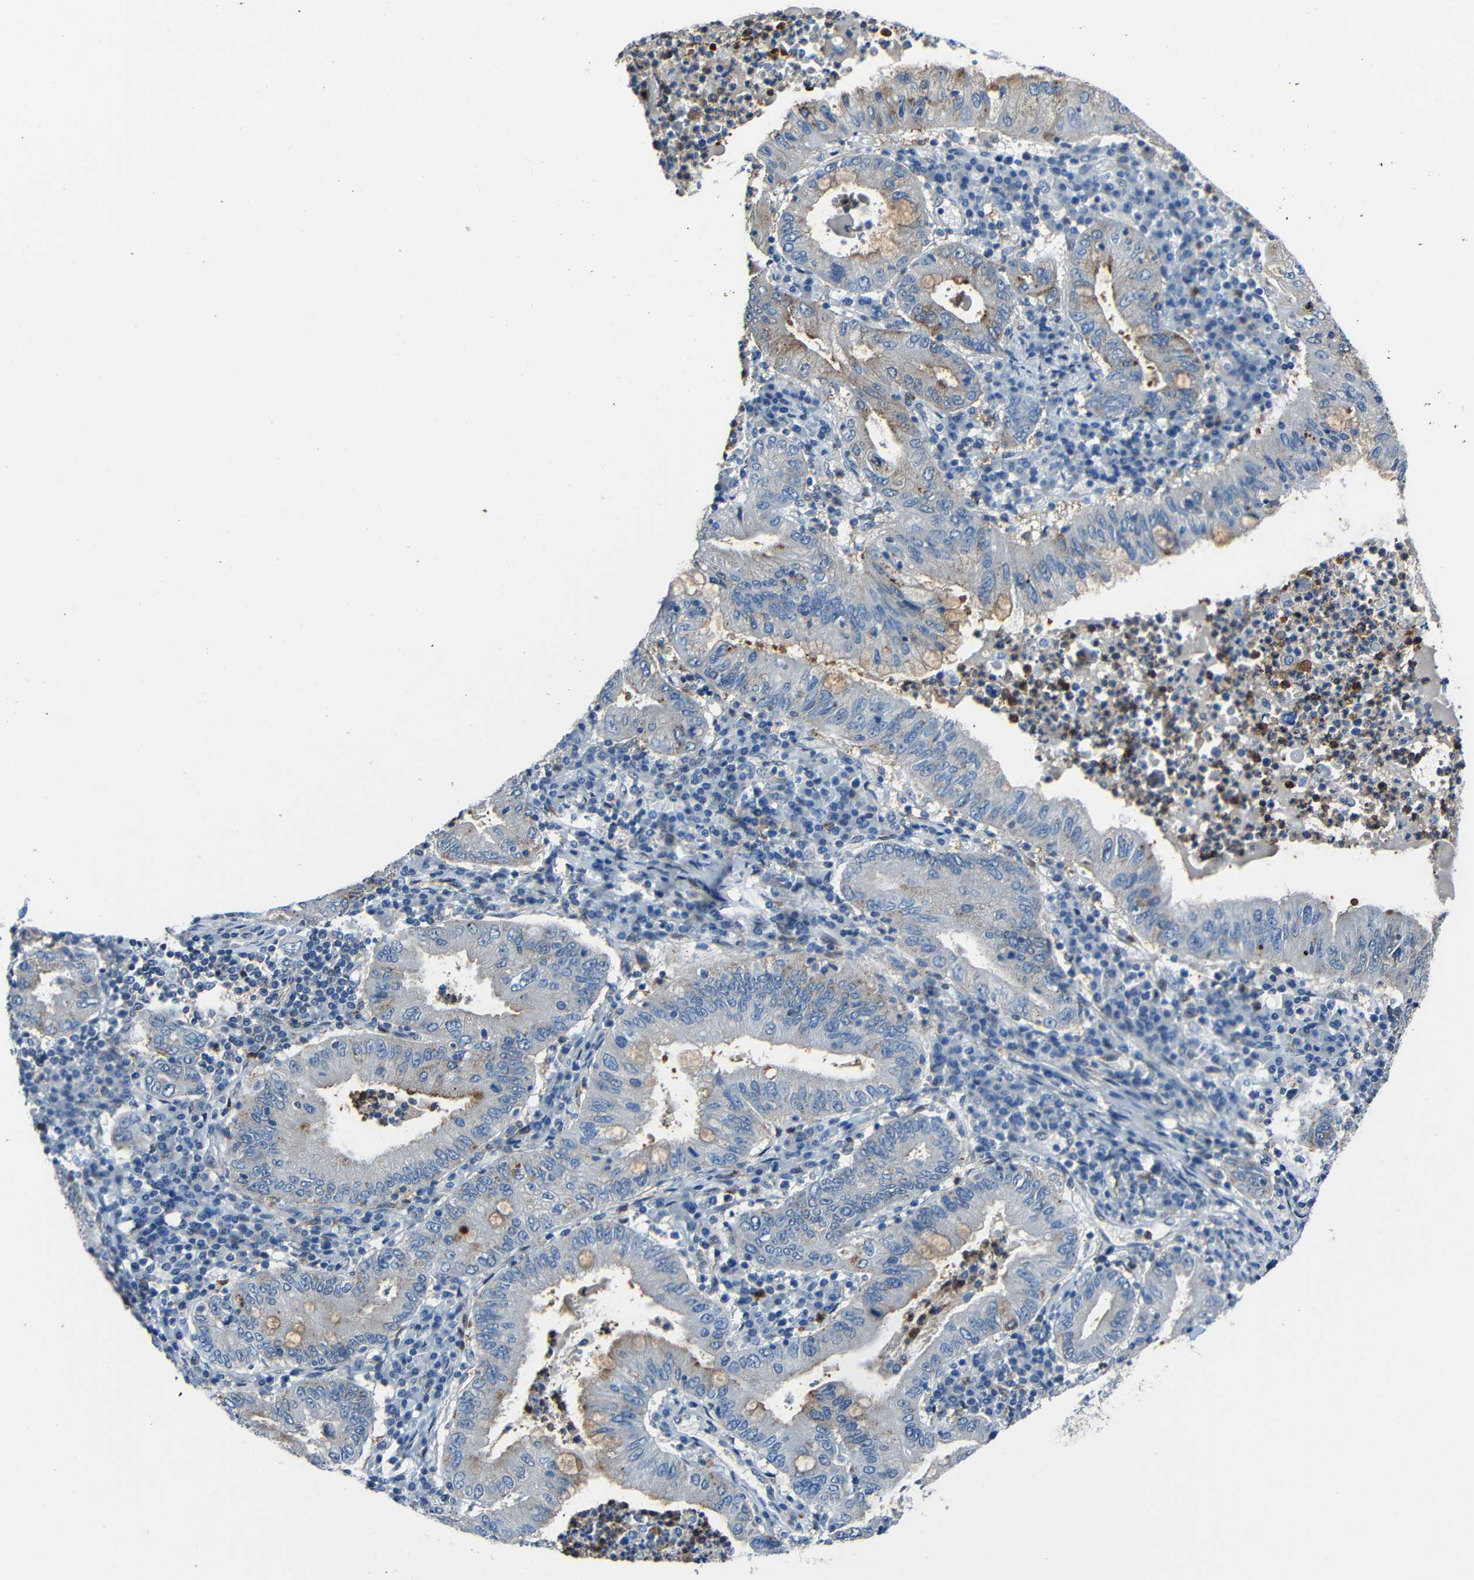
{"staining": {"intensity": "negative", "quantity": "none", "location": "none"}, "tissue": "stomach cancer", "cell_type": "Tumor cells", "image_type": "cancer", "snomed": [{"axis": "morphology", "description": "Normal tissue, NOS"}, {"axis": "morphology", "description": "Adenocarcinoma, NOS"}, {"axis": "topography", "description": "Esophagus"}, {"axis": "topography", "description": "Stomach, upper"}, {"axis": "topography", "description": "Peripheral nerve tissue"}], "caption": "The immunohistochemistry (IHC) photomicrograph has no significant staining in tumor cells of stomach adenocarcinoma tissue. (Stains: DAB (3,3'-diaminobenzidine) IHC with hematoxylin counter stain, Microscopy: brightfield microscopy at high magnification).", "gene": "DNAJC5", "patient": {"sex": "male", "age": 62}}